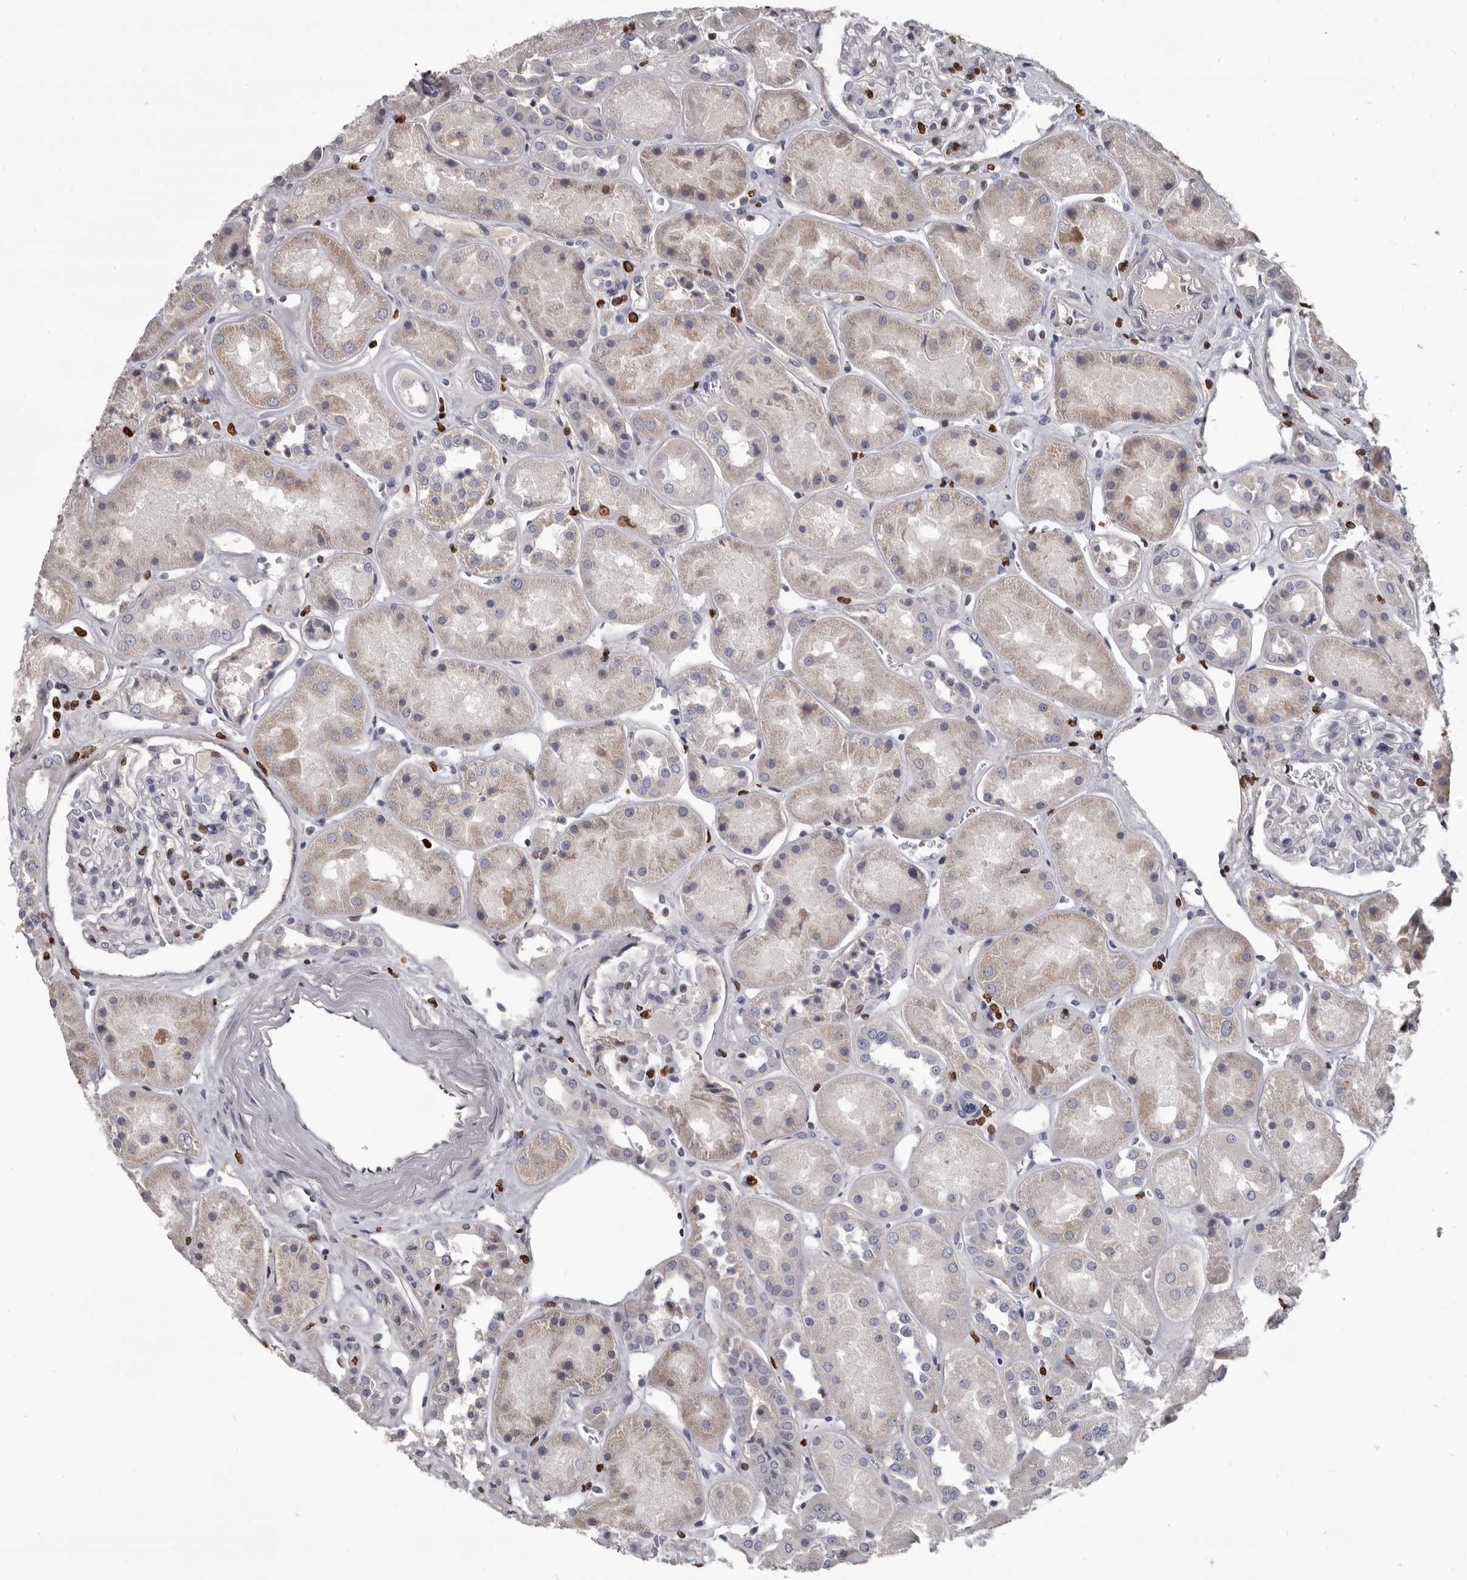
{"staining": {"intensity": "negative", "quantity": "none", "location": "none"}, "tissue": "kidney", "cell_type": "Cells in glomeruli", "image_type": "normal", "snomed": [{"axis": "morphology", "description": "Normal tissue, NOS"}, {"axis": "topography", "description": "Kidney"}], "caption": "Immunohistochemistry image of benign kidney: human kidney stained with DAB (3,3'-diaminobenzidine) demonstrates no significant protein positivity in cells in glomeruli. Brightfield microscopy of IHC stained with DAB (brown) and hematoxylin (blue), captured at high magnification.", "gene": "AHR", "patient": {"sex": "male", "age": 70}}